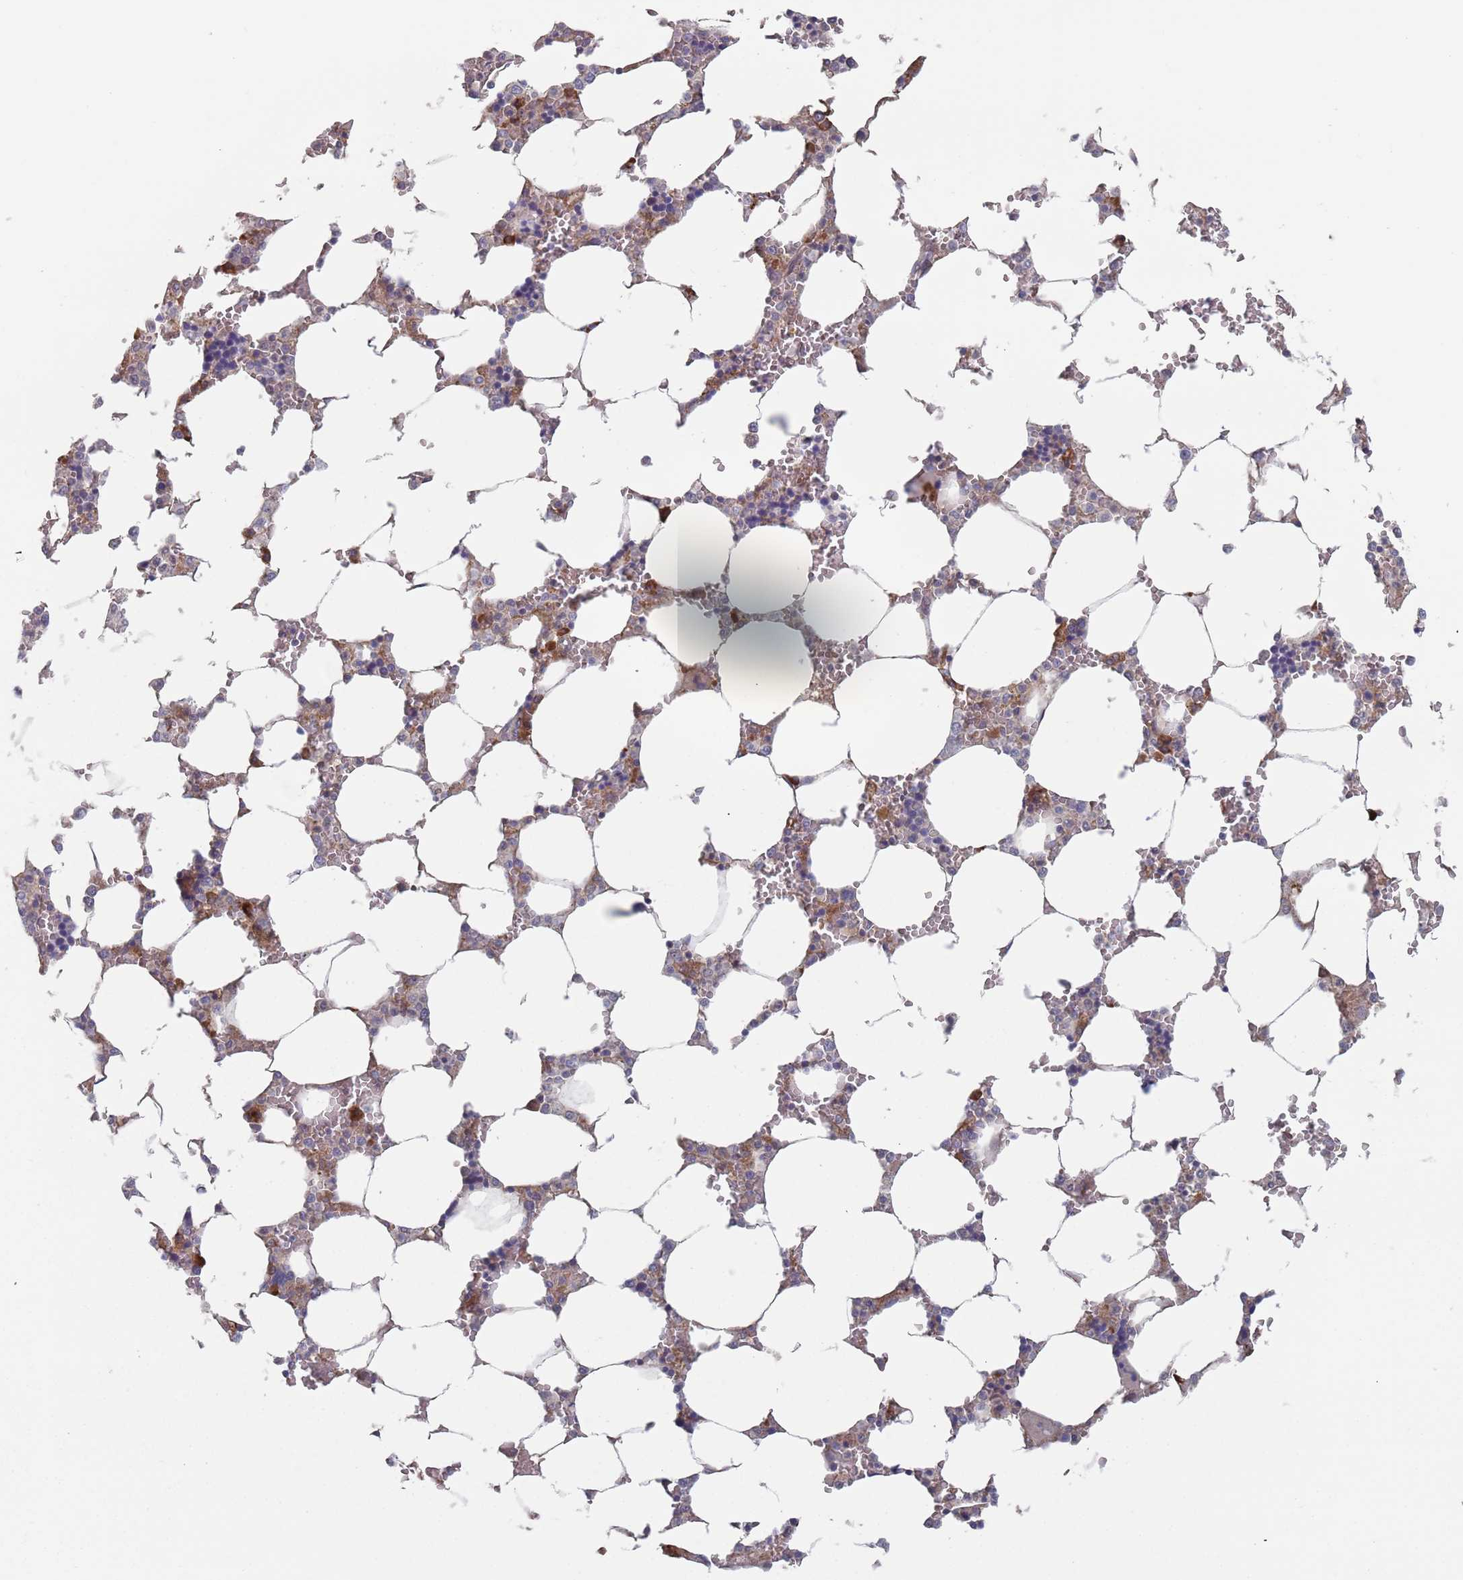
{"staining": {"intensity": "strong", "quantity": "<25%", "location": "cytoplasmic/membranous"}, "tissue": "bone marrow", "cell_type": "Hematopoietic cells", "image_type": "normal", "snomed": [{"axis": "morphology", "description": "Normal tissue, NOS"}, {"axis": "topography", "description": "Bone marrow"}], "caption": "Immunohistochemical staining of normal human bone marrow displays medium levels of strong cytoplasmic/membranous positivity in approximately <25% of hematopoietic cells. Nuclei are stained in blue.", "gene": "ZNF140", "patient": {"sex": "male", "age": 64}}